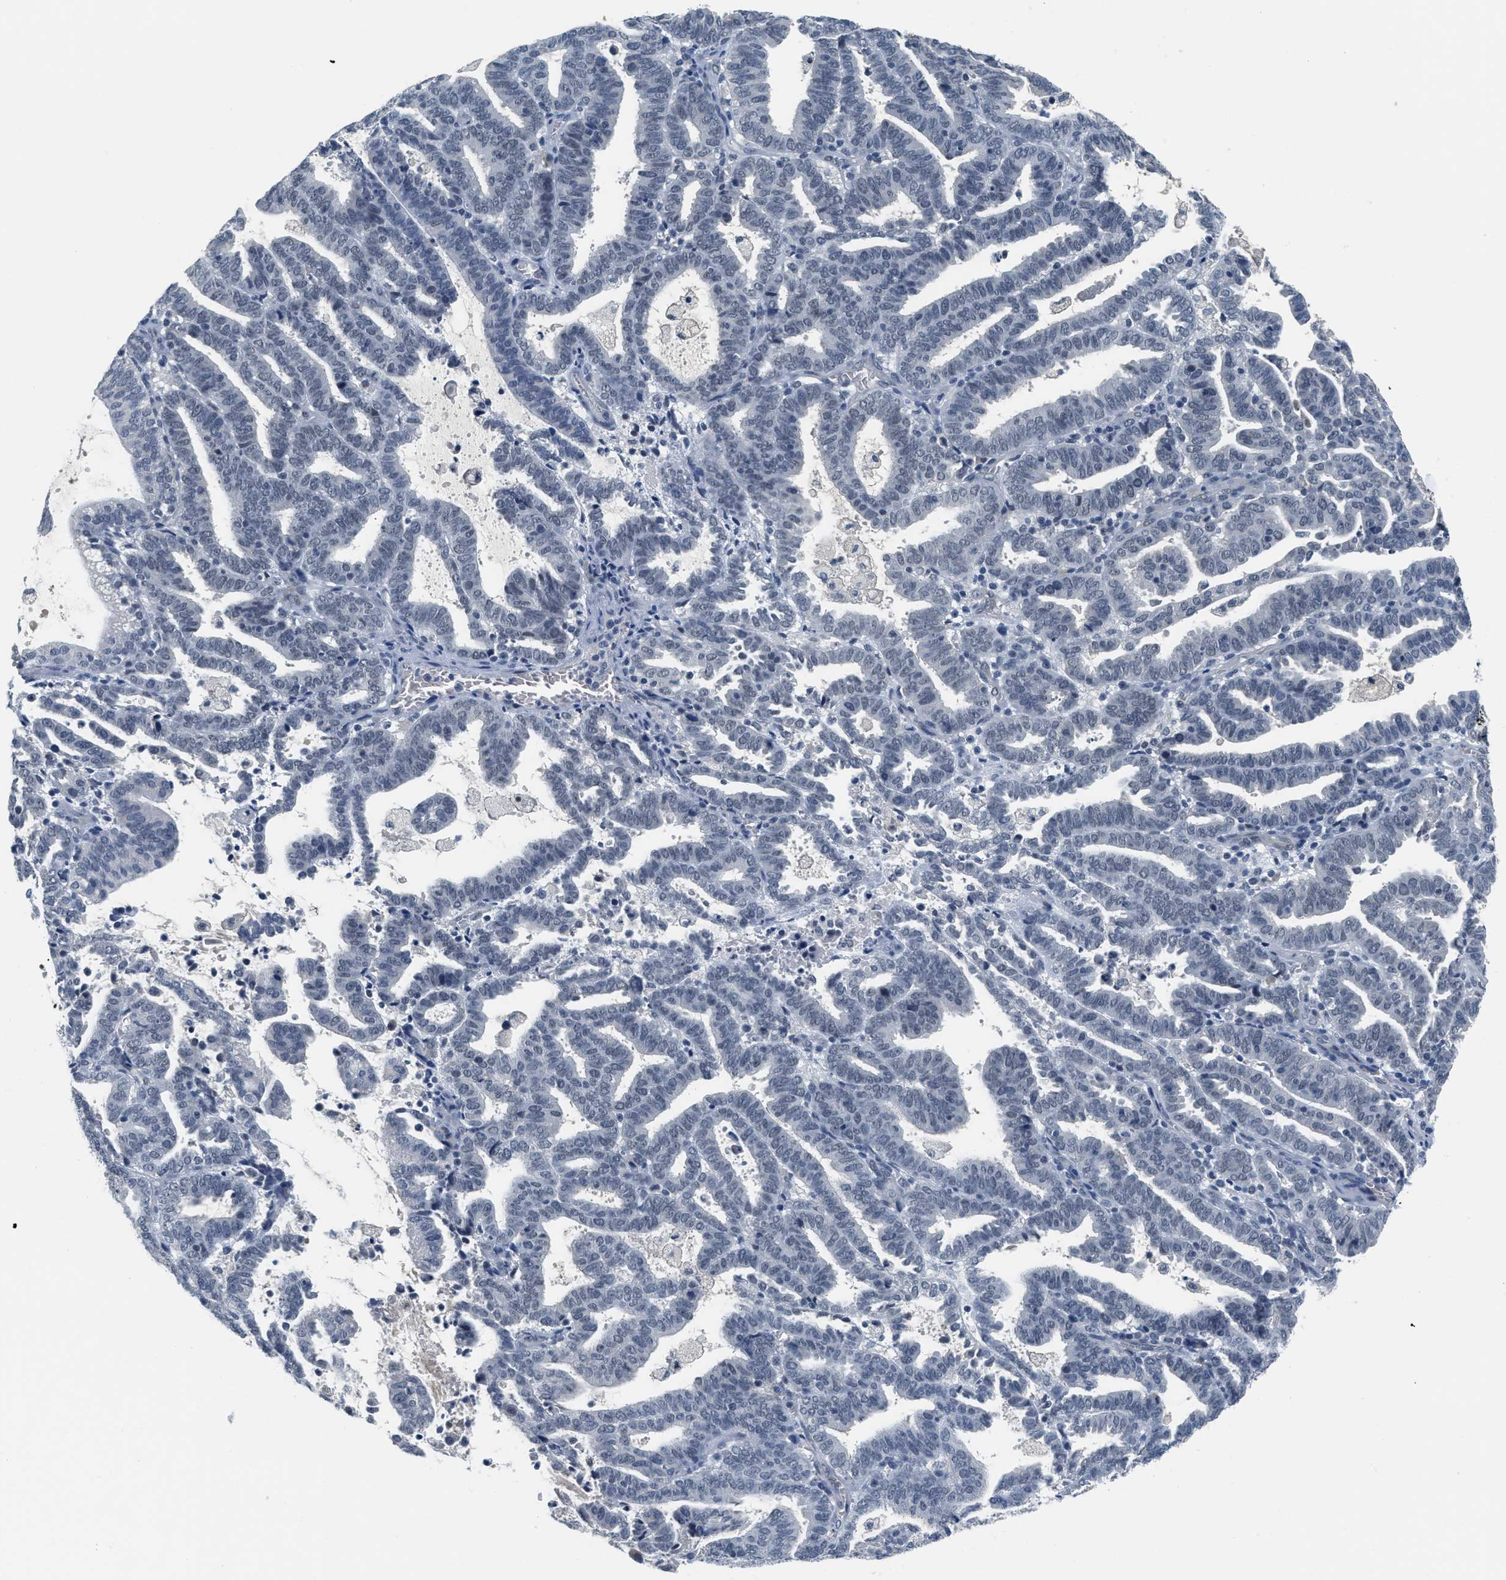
{"staining": {"intensity": "negative", "quantity": "none", "location": "none"}, "tissue": "endometrial cancer", "cell_type": "Tumor cells", "image_type": "cancer", "snomed": [{"axis": "morphology", "description": "Adenocarcinoma, NOS"}, {"axis": "topography", "description": "Uterus"}], "caption": "Endometrial cancer stained for a protein using immunohistochemistry demonstrates no positivity tumor cells.", "gene": "MZF1", "patient": {"sex": "female", "age": 83}}